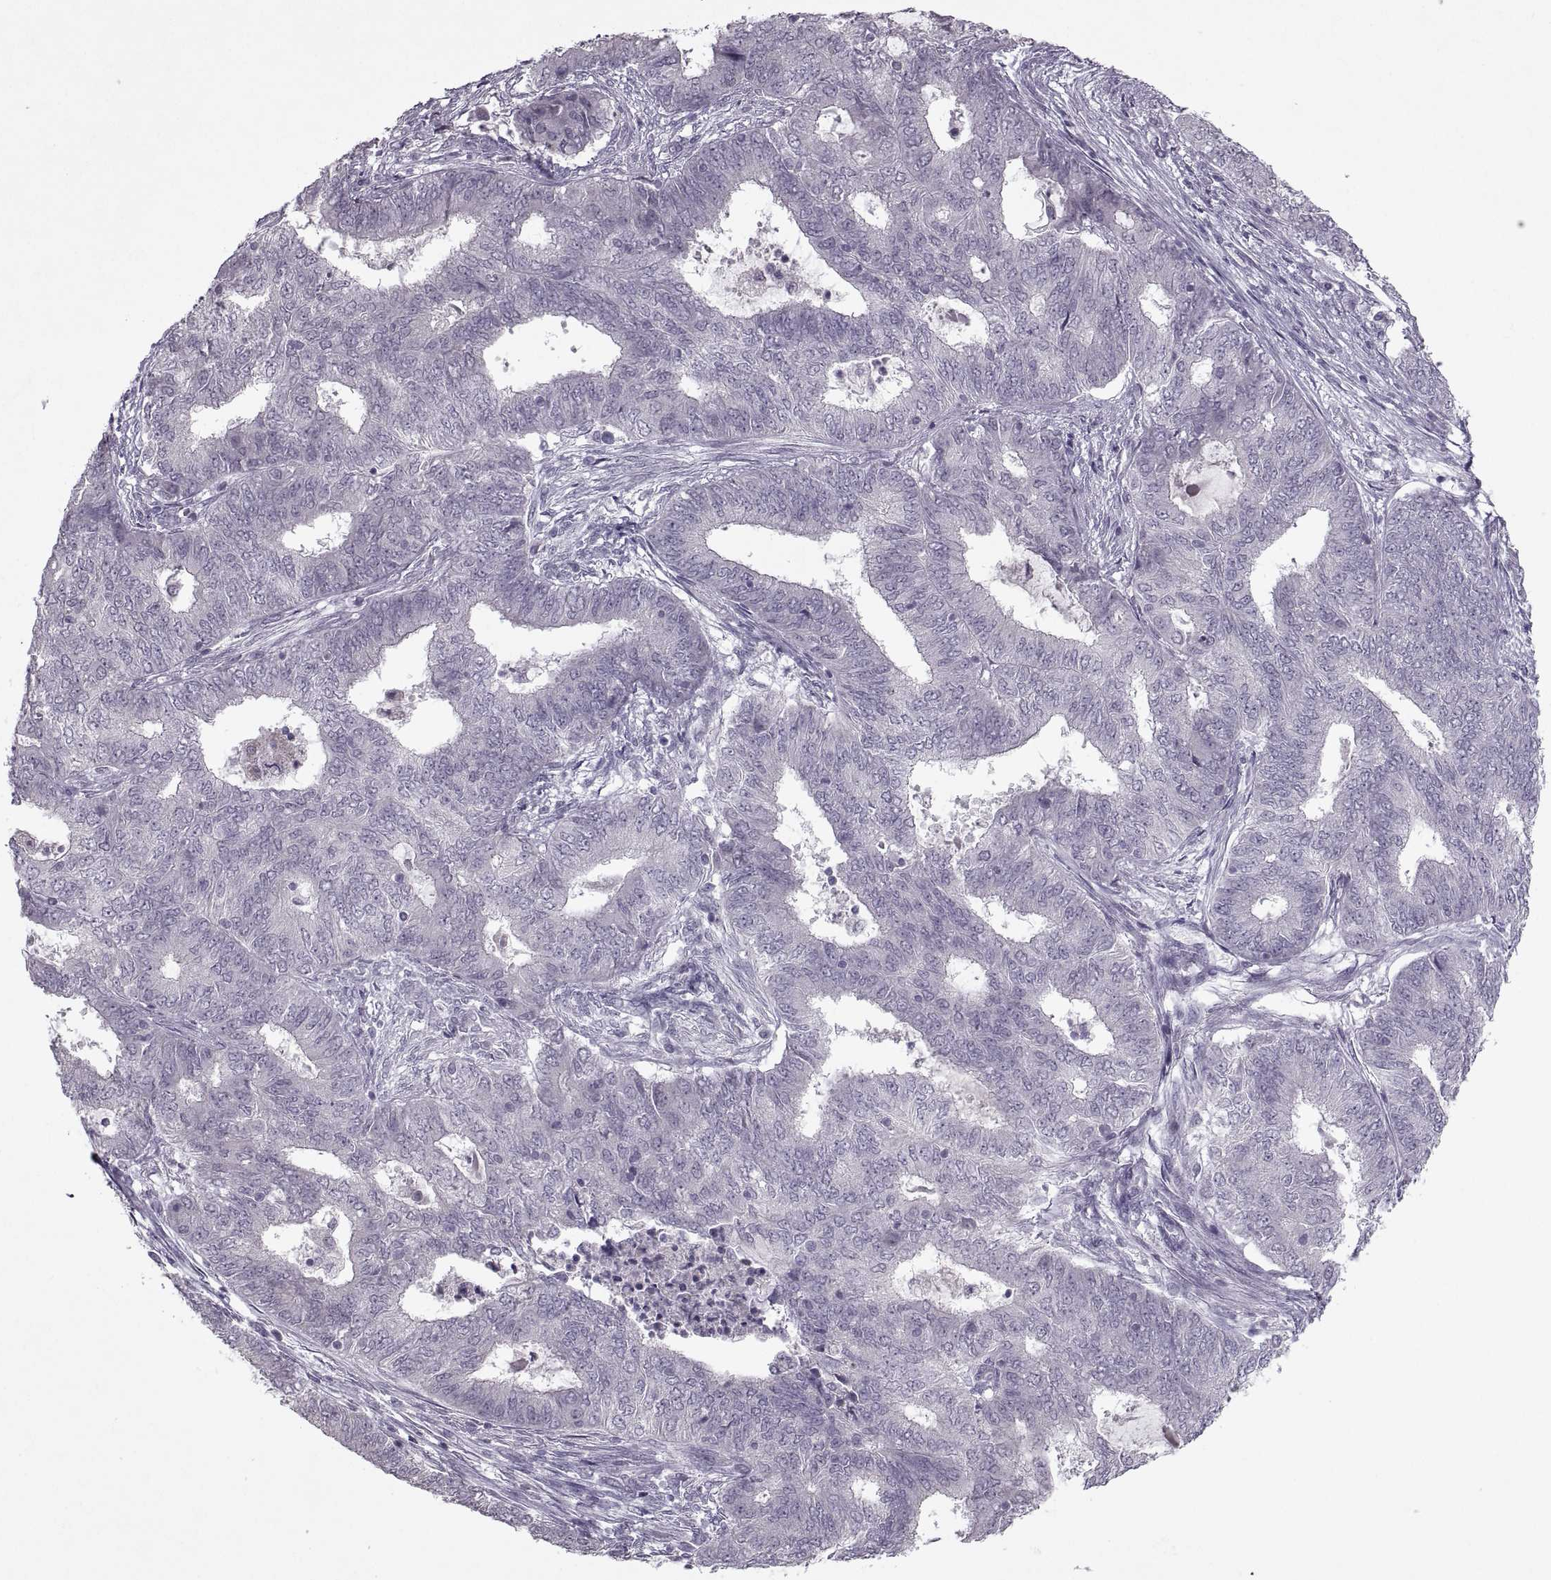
{"staining": {"intensity": "negative", "quantity": "none", "location": "none"}, "tissue": "endometrial cancer", "cell_type": "Tumor cells", "image_type": "cancer", "snomed": [{"axis": "morphology", "description": "Adenocarcinoma, NOS"}, {"axis": "topography", "description": "Endometrium"}], "caption": "Protein analysis of endometrial adenocarcinoma displays no significant staining in tumor cells. Brightfield microscopy of immunohistochemistry stained with DAB (3,3'-diaminobenzidine) (brown) and hematoxylin (blue), captured at high magnification.", "gene": "MGAT4D", "patient": {"sex": "female", "age": 62}}